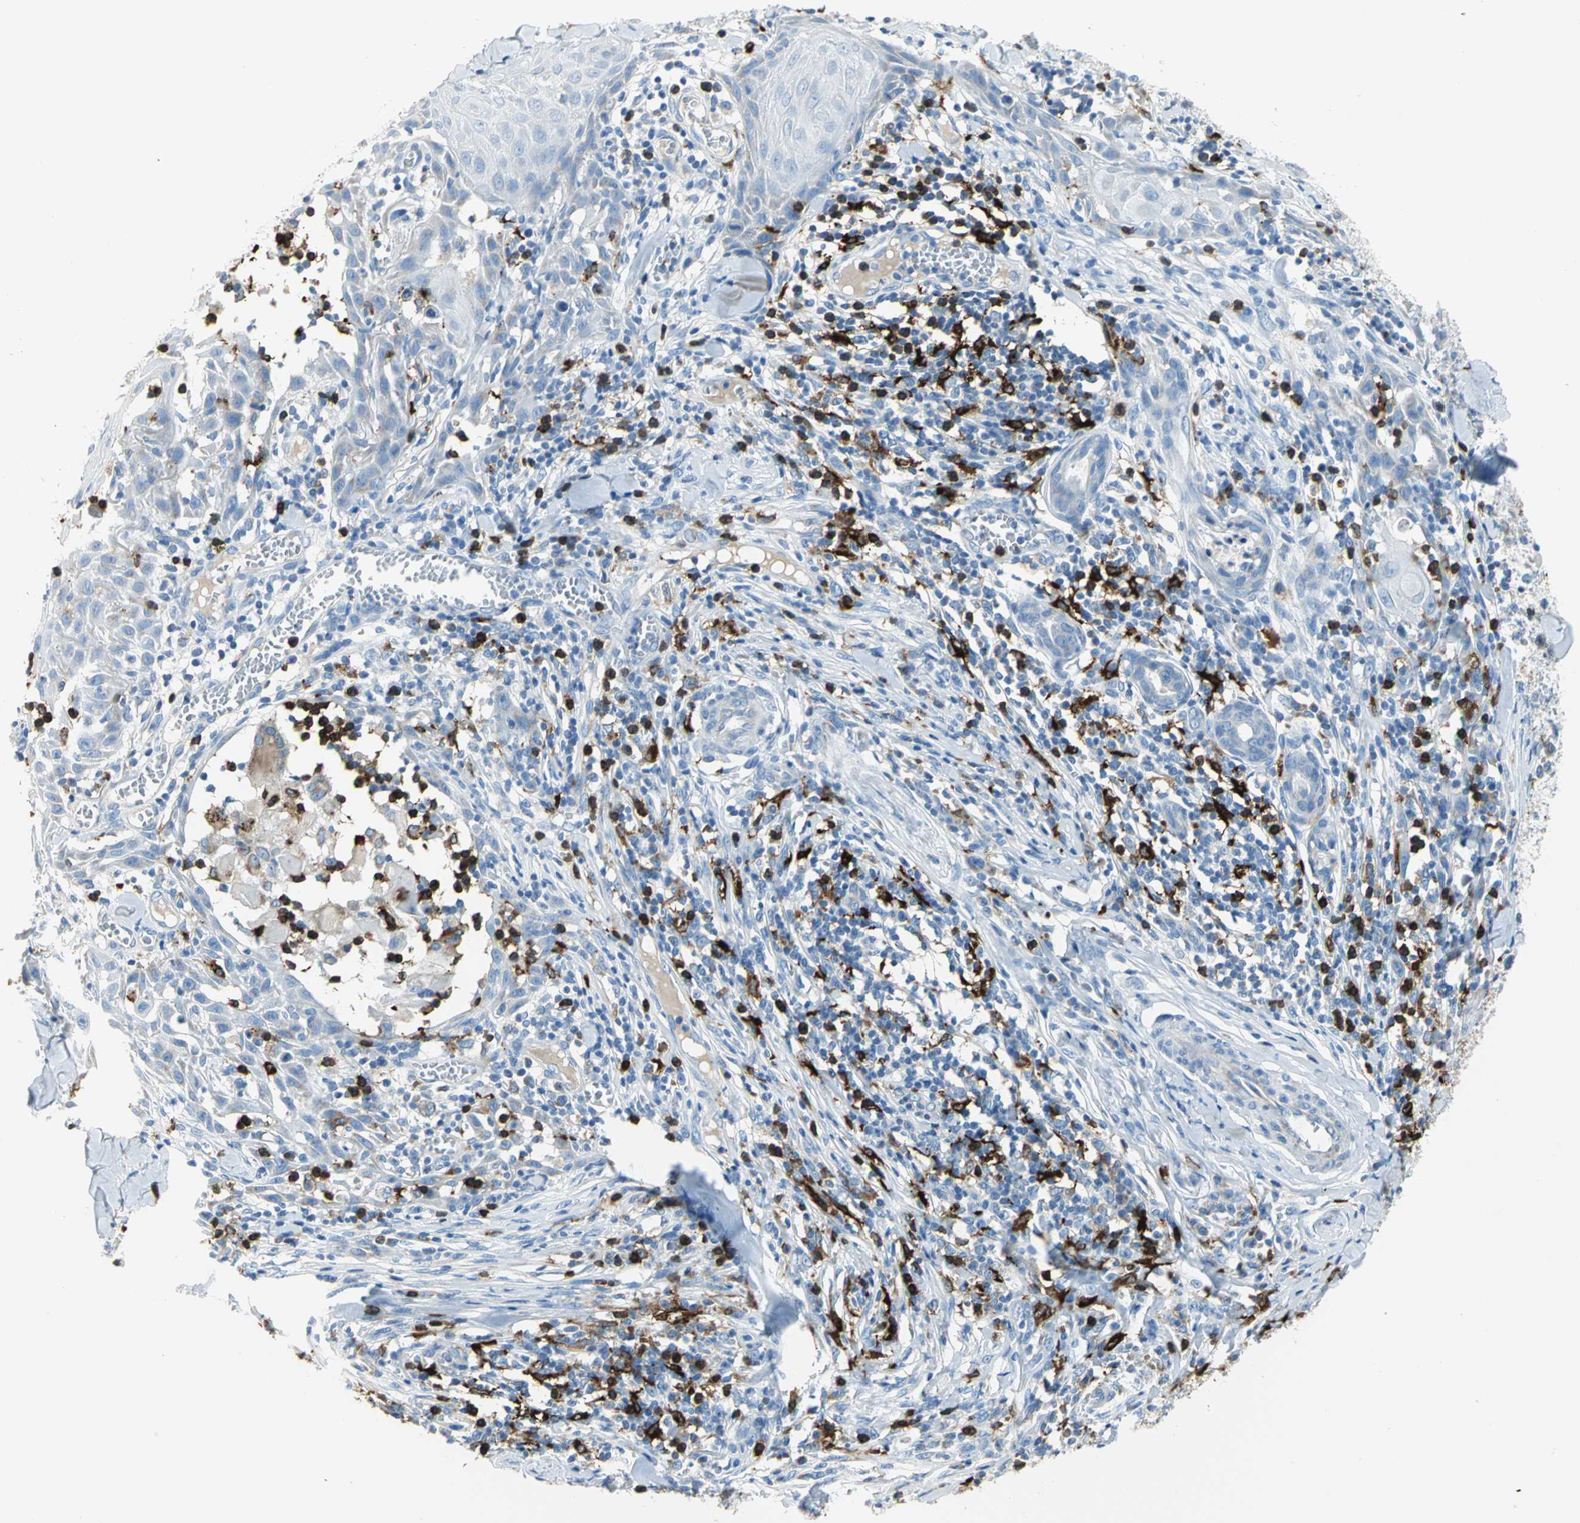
{"staining": {"intensity": "negative", "quantity": "none", "location": "none"}, "tissue": "skin cancer", "cell_type": "Tumor cells", "image_type": "cancer", "snomed": [{"axis": "morphology", "description": "Squamous cell carcinoma, NOS"}, {"axis": "topography", "description": "Skin"}], "caption": "This is an immunohistochemistry histopathology image of human skin squamous cell carcinoma. There is no positivity in tumor cells.", "gene": "ALOX15", "patient": {"sex": "male", "age": 24}}